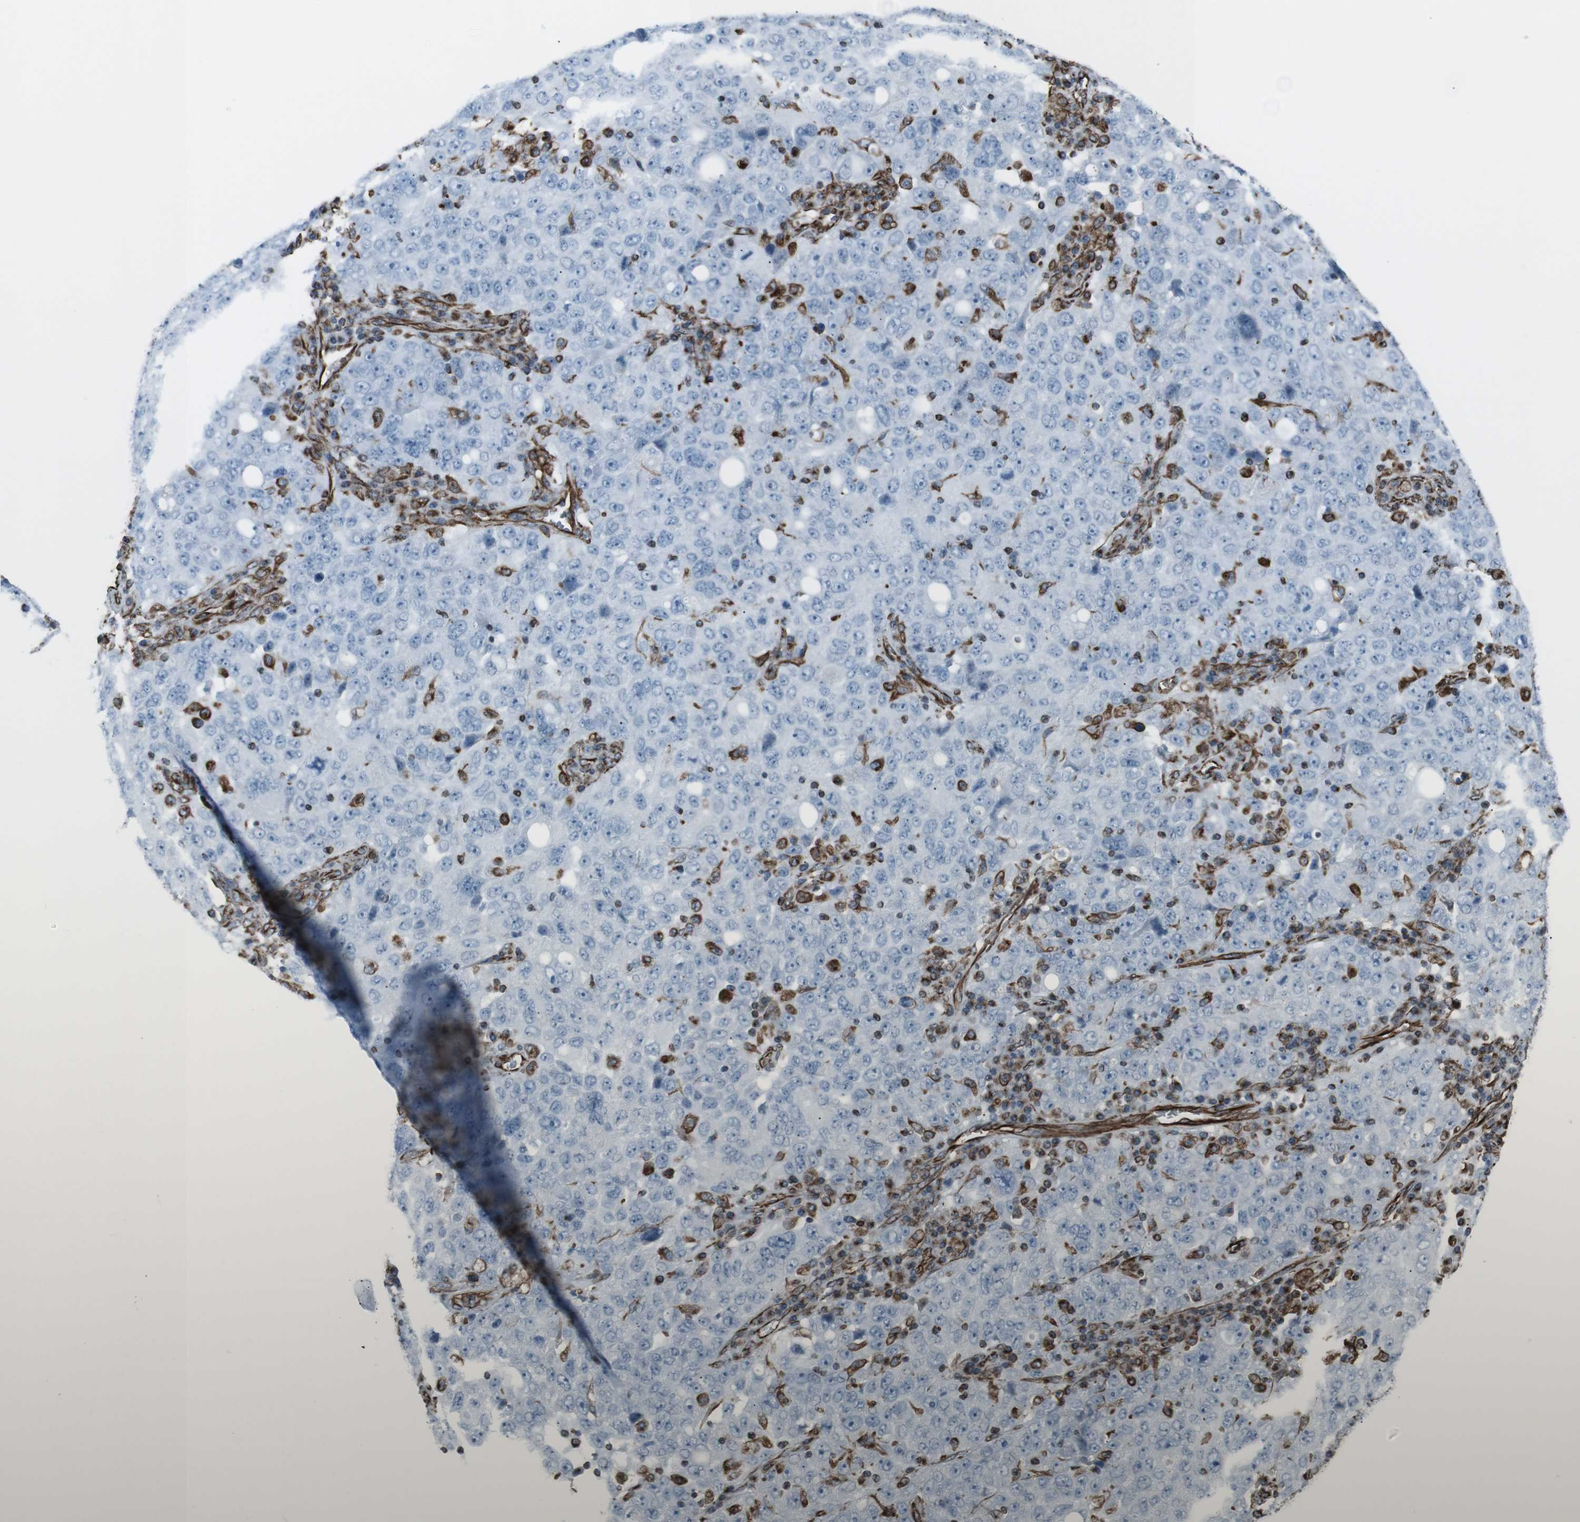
{"staining": {"intensity": "negative", "quantity": "none", "location": "none"}, "tissue": "ovarian cancer", "cell_type": "Tumor cells", "image_type": "cancer", "snomed": [{"axis": "morphology", "description": "Carcinoma, endometroid"}, {"axis": "topography", "description": "Ovary"}], "caption": "This is an immunohistochemistry (IHC) image of ovarian cancer (endometroid carcinoma). There is no staining in tumor cells.", "gene": "ZDHHC6", "patient": {"sex": "female", "age": 62}}